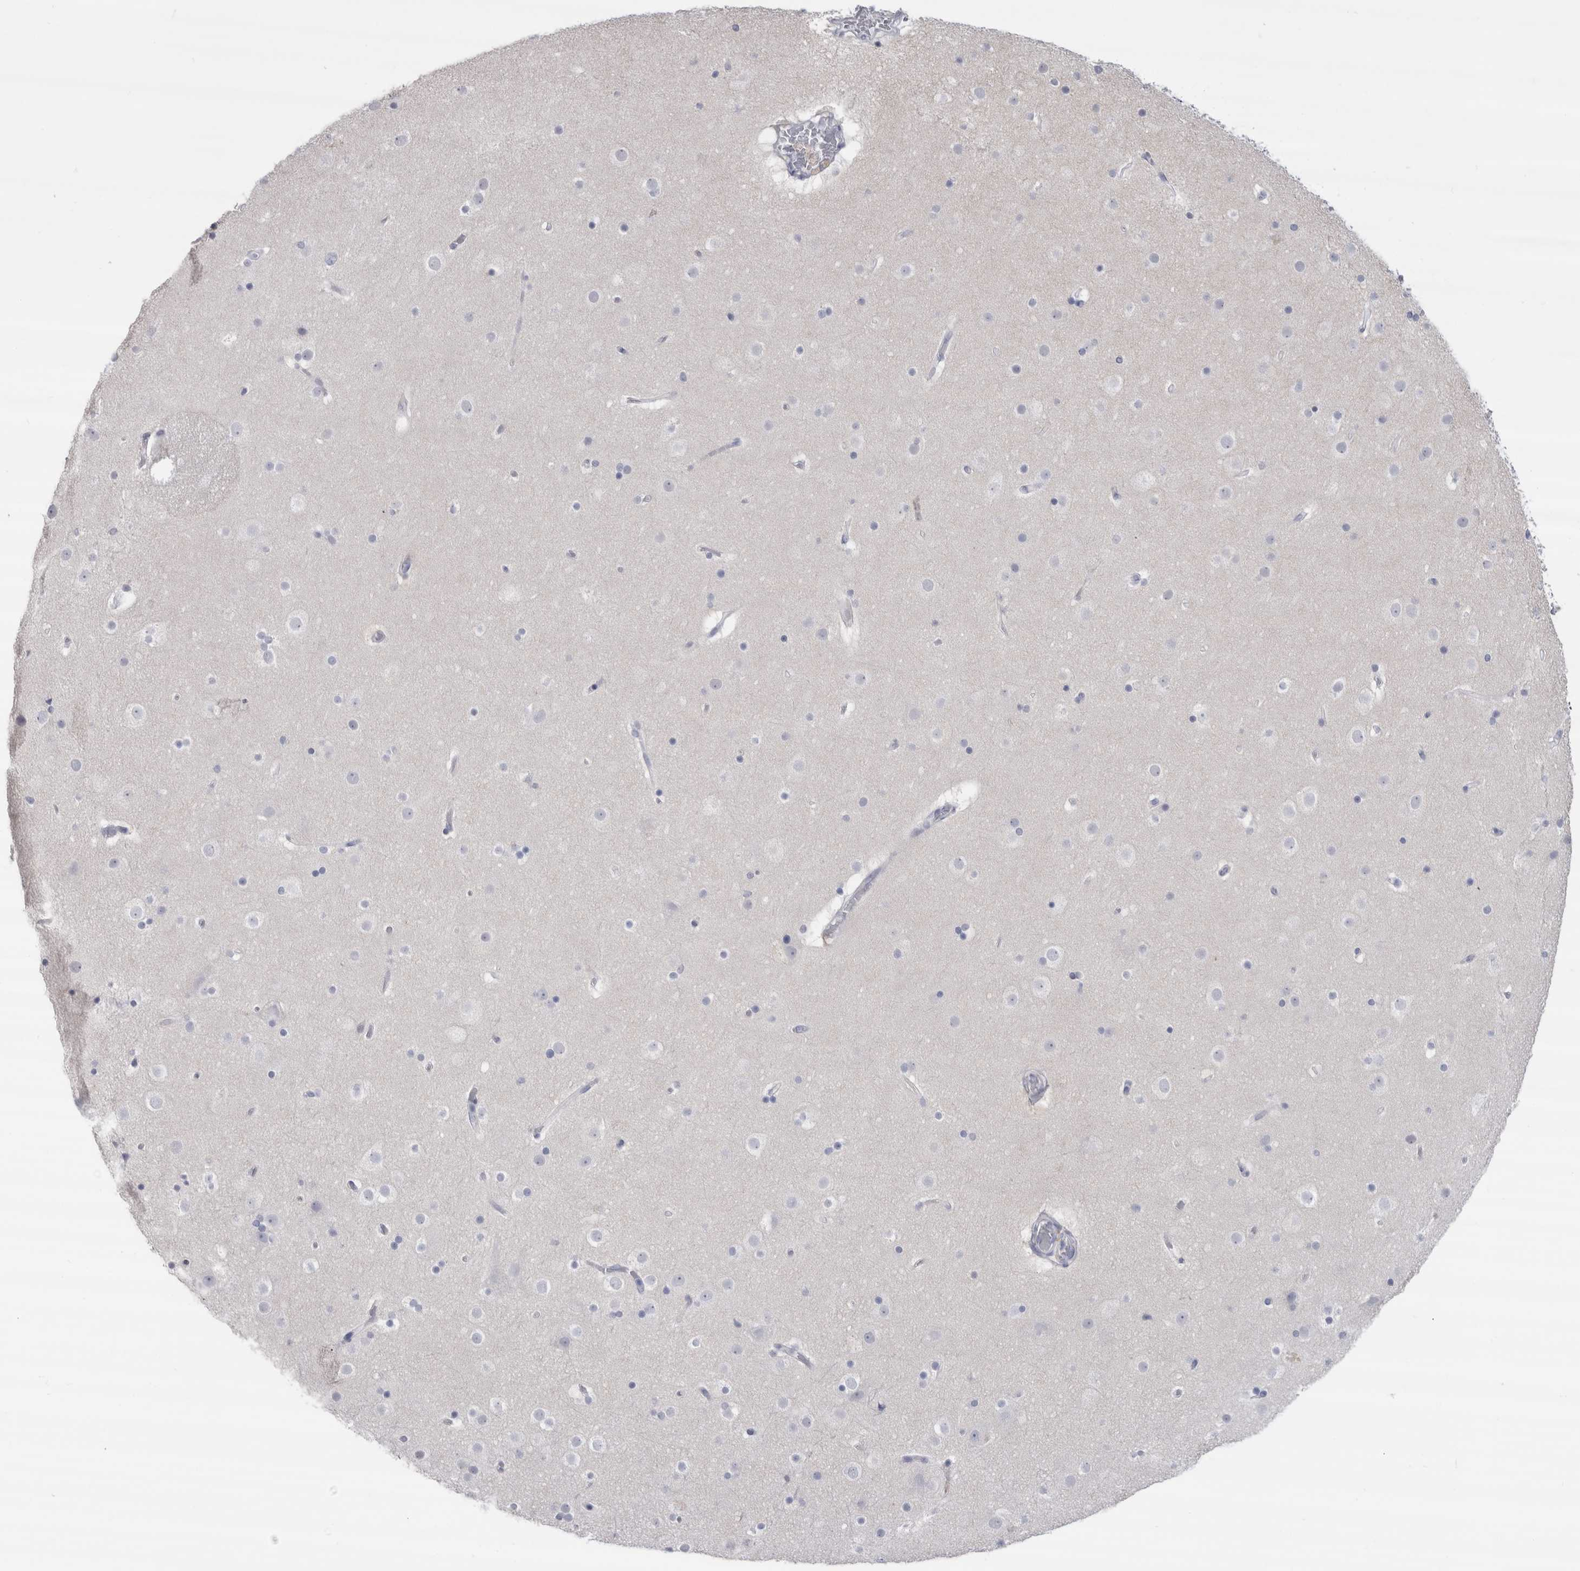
{"staining": {"intensity": "negative", "quantity": "none", "location": "none"}, "tissue": "cerebral cortex", "cell_type": "Endothelial cells", "image_type": "normal", "snomed": [{"axis": "morphology", "description": "Normal tissue, NOS"}, {"axis": "topography", "description": "Cerebral cortex"}], "caption": "Endothelial cells show no significant protein expression in benign cerebral cortex. Nuclei are stained in blue.", "gene": "CDH17", "patient": {"sex": "male", "age": 57}}